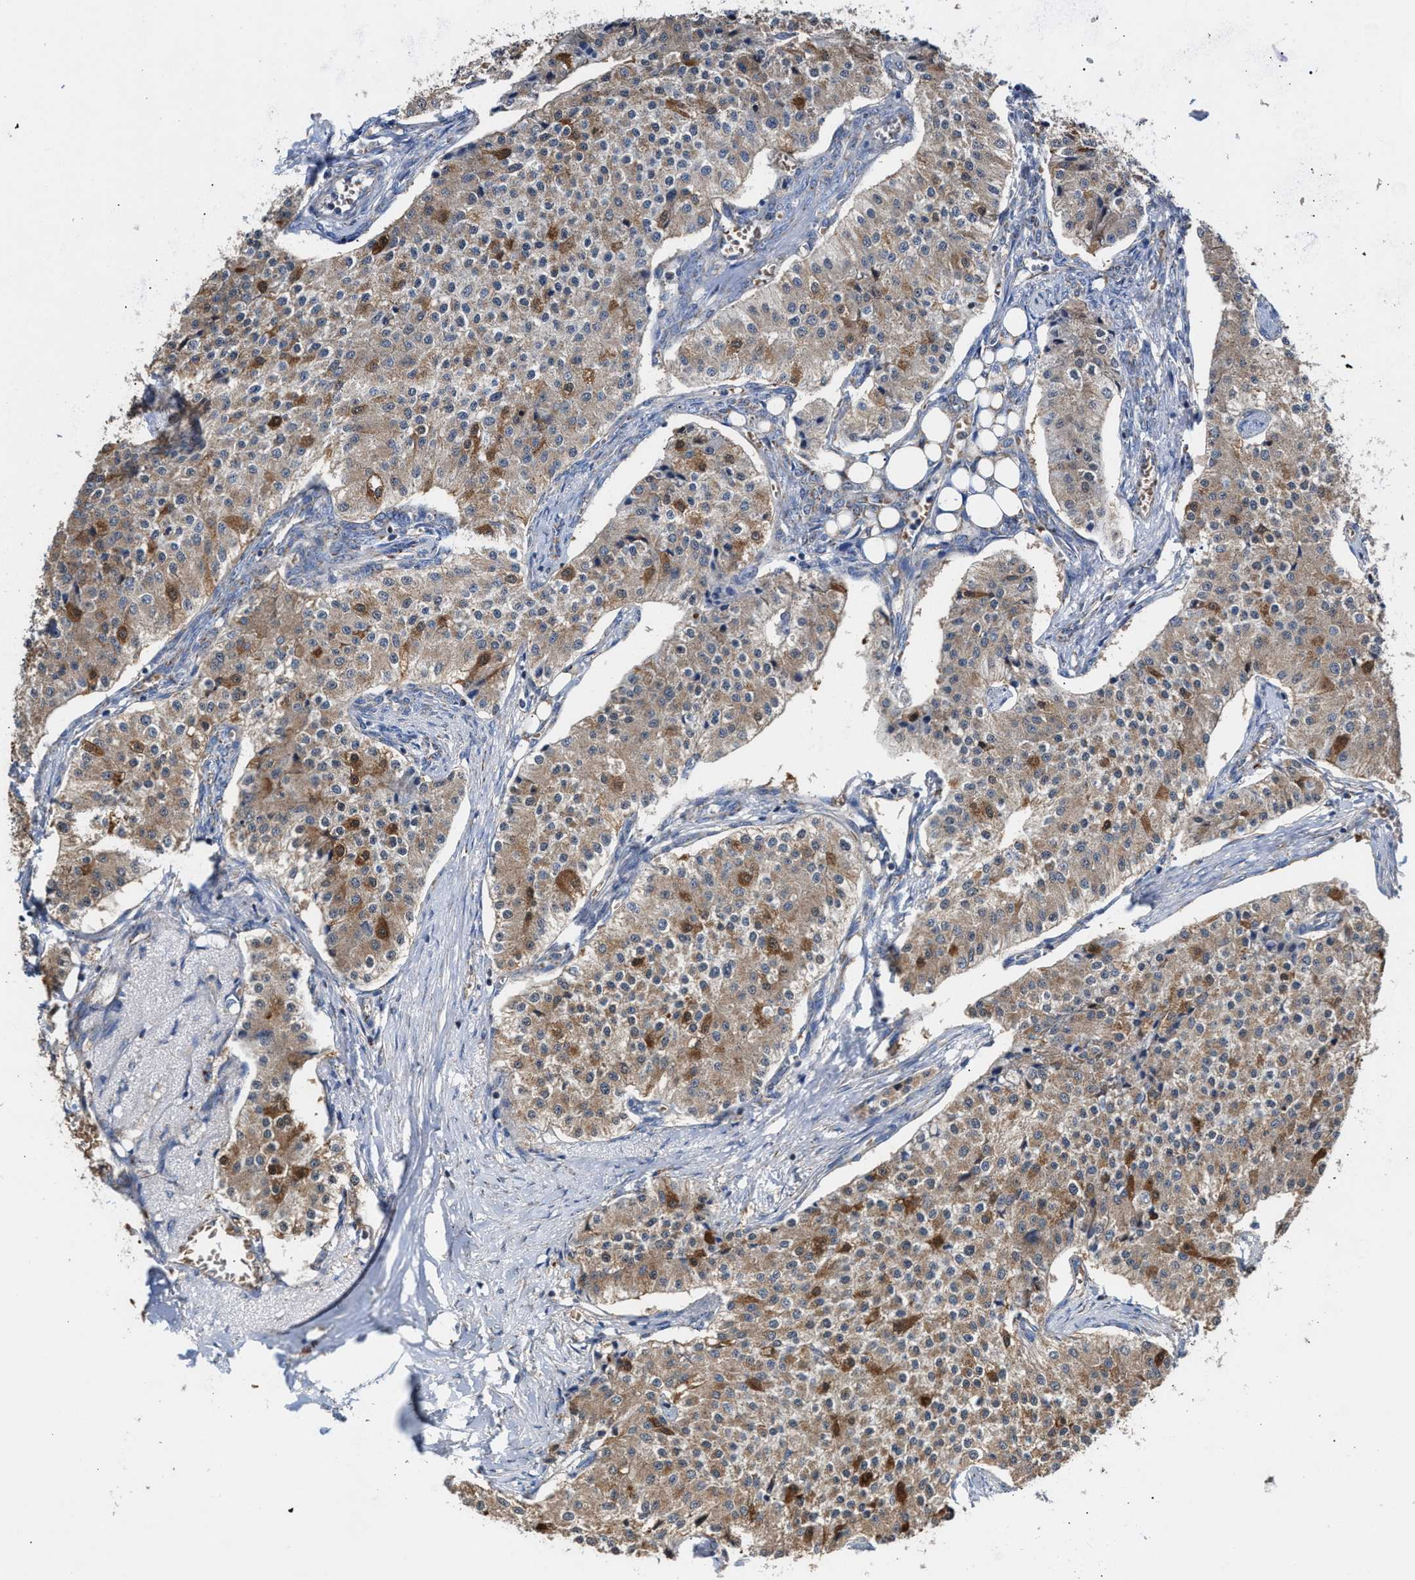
{"staining": {"intensity": "moderate", "quantity": "<25%", "location": "cytoplasmic/membranous"}, "tissue": "carcinoid", "cell_type": "Tumor cells", "image_type": "cancer", "snomed": [{"axis": "morphology", "description": "Carcinoid, malignant, NOS"}, {"axis": "topography", "description": "Colon"}], "caption": "DAB (3,3'-diaminobenzidine) immunohistochemical staining of carcinoid displays moderate cytoplasmic/membranous protein staining in approximately <25% of tumor cells.", "gene": "MECR", "patient": {"sex": "female", "age": 52}}